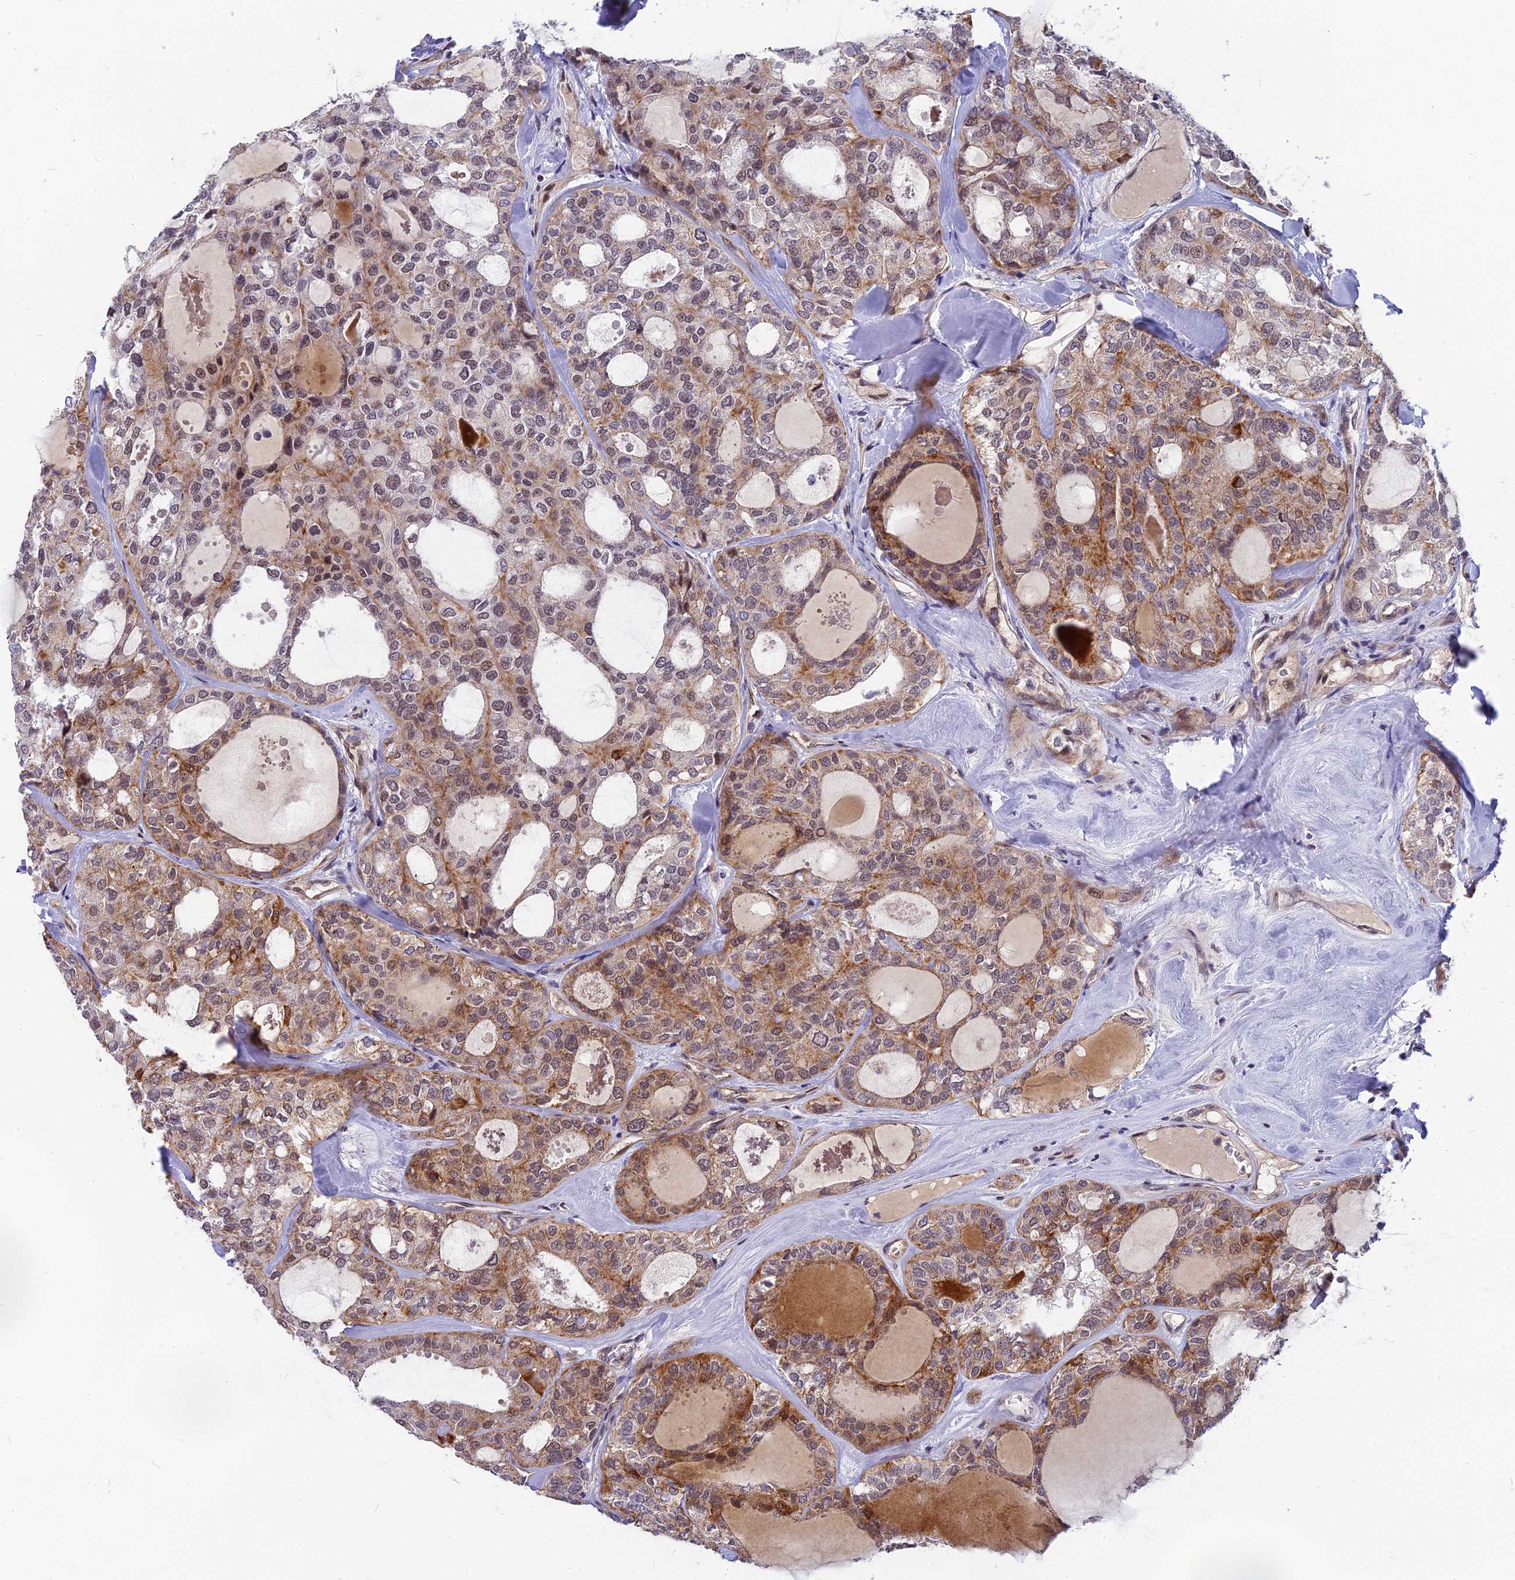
{"staining": {"intensity": "moderate", "quantity": "<25%", "location": "cytoplasmic/membranous"}, "tissue": "thyroid cancer", "cell_type": "Tumor cells", "image_type": "cancer", "snomed": [{"axis": "morphology", "description": "Follicular adenoma carcinoma, NOS"}, {"axis": "topography", "description": "Thyroid gland"}], "caption": "Follicular adenoma carcinoma (thyroid) stained with DAB (3,3'-diaminobenzidine) immunohistochemistry (IHC) displays low levels of moderate cytoplasmic/membranous positivity in approximately <25% of tumor cells. (brown staining indicates protein expression, while blue staining denotes nuclei).", "gene": "CMC1", "patient": {"sex": "male", "age": 75}}